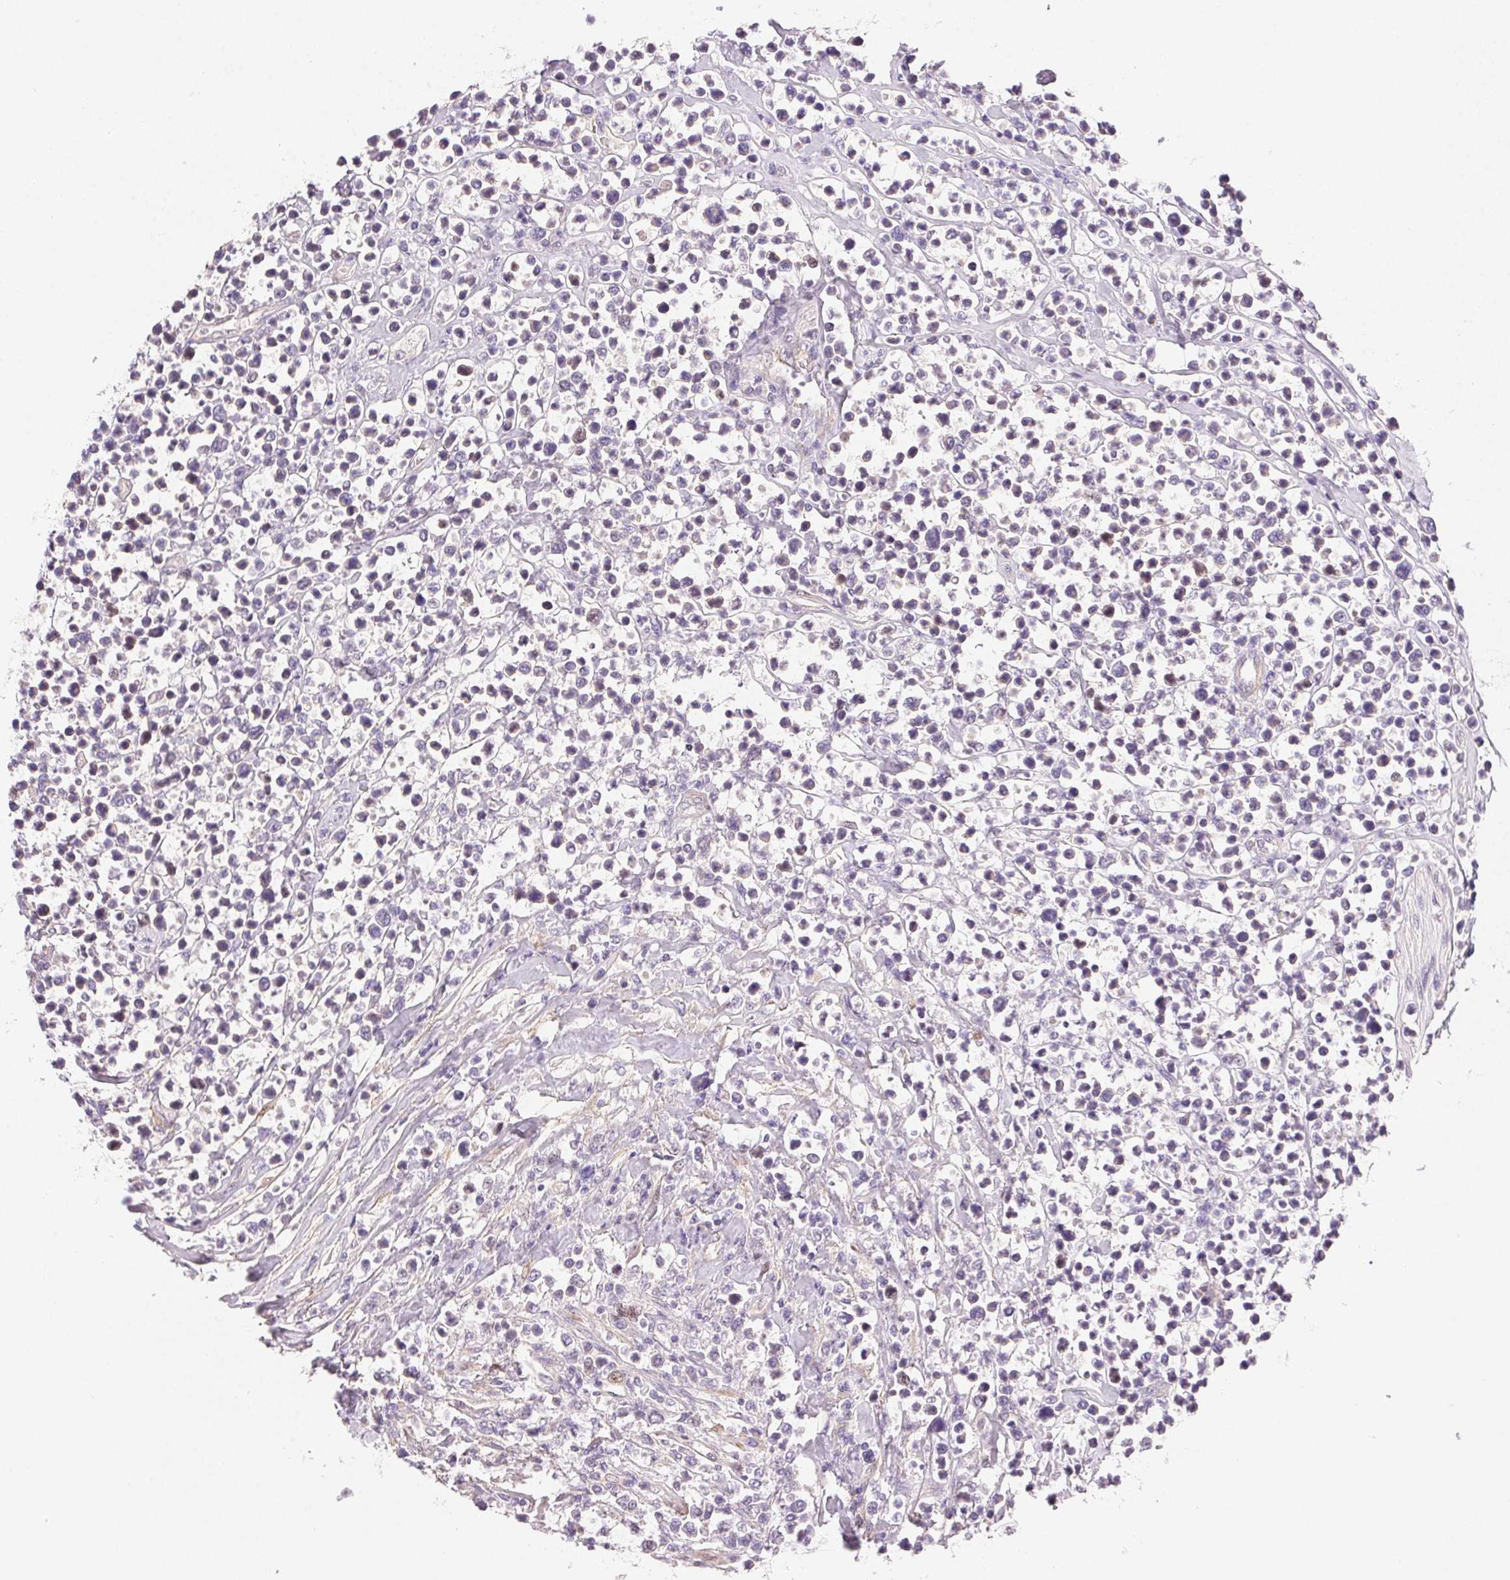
{"staining": {"intensity": "negative", "quantity": "none", "location": "none"}, "tissue": "lymphoma", "cell_type": "Tumor cells", "image_type": "cancer", "snomed": [{"axis": "morphology", "description": "Malignant lymphoma, non-Hodgkin's type, High grade"}, {"axis": "topography", "description": "Soft tissue"}], "caption": "A micrograph of human high-grade malignant lymphoma, non-Hodgkin's type is negative for staining in tumor cells. (DAB immunohistochemistry (IHC) visualized using brightfield microscopy, high magnification).", "gene": "SMTN", "patient": {"sex": "female", "age": 56}}